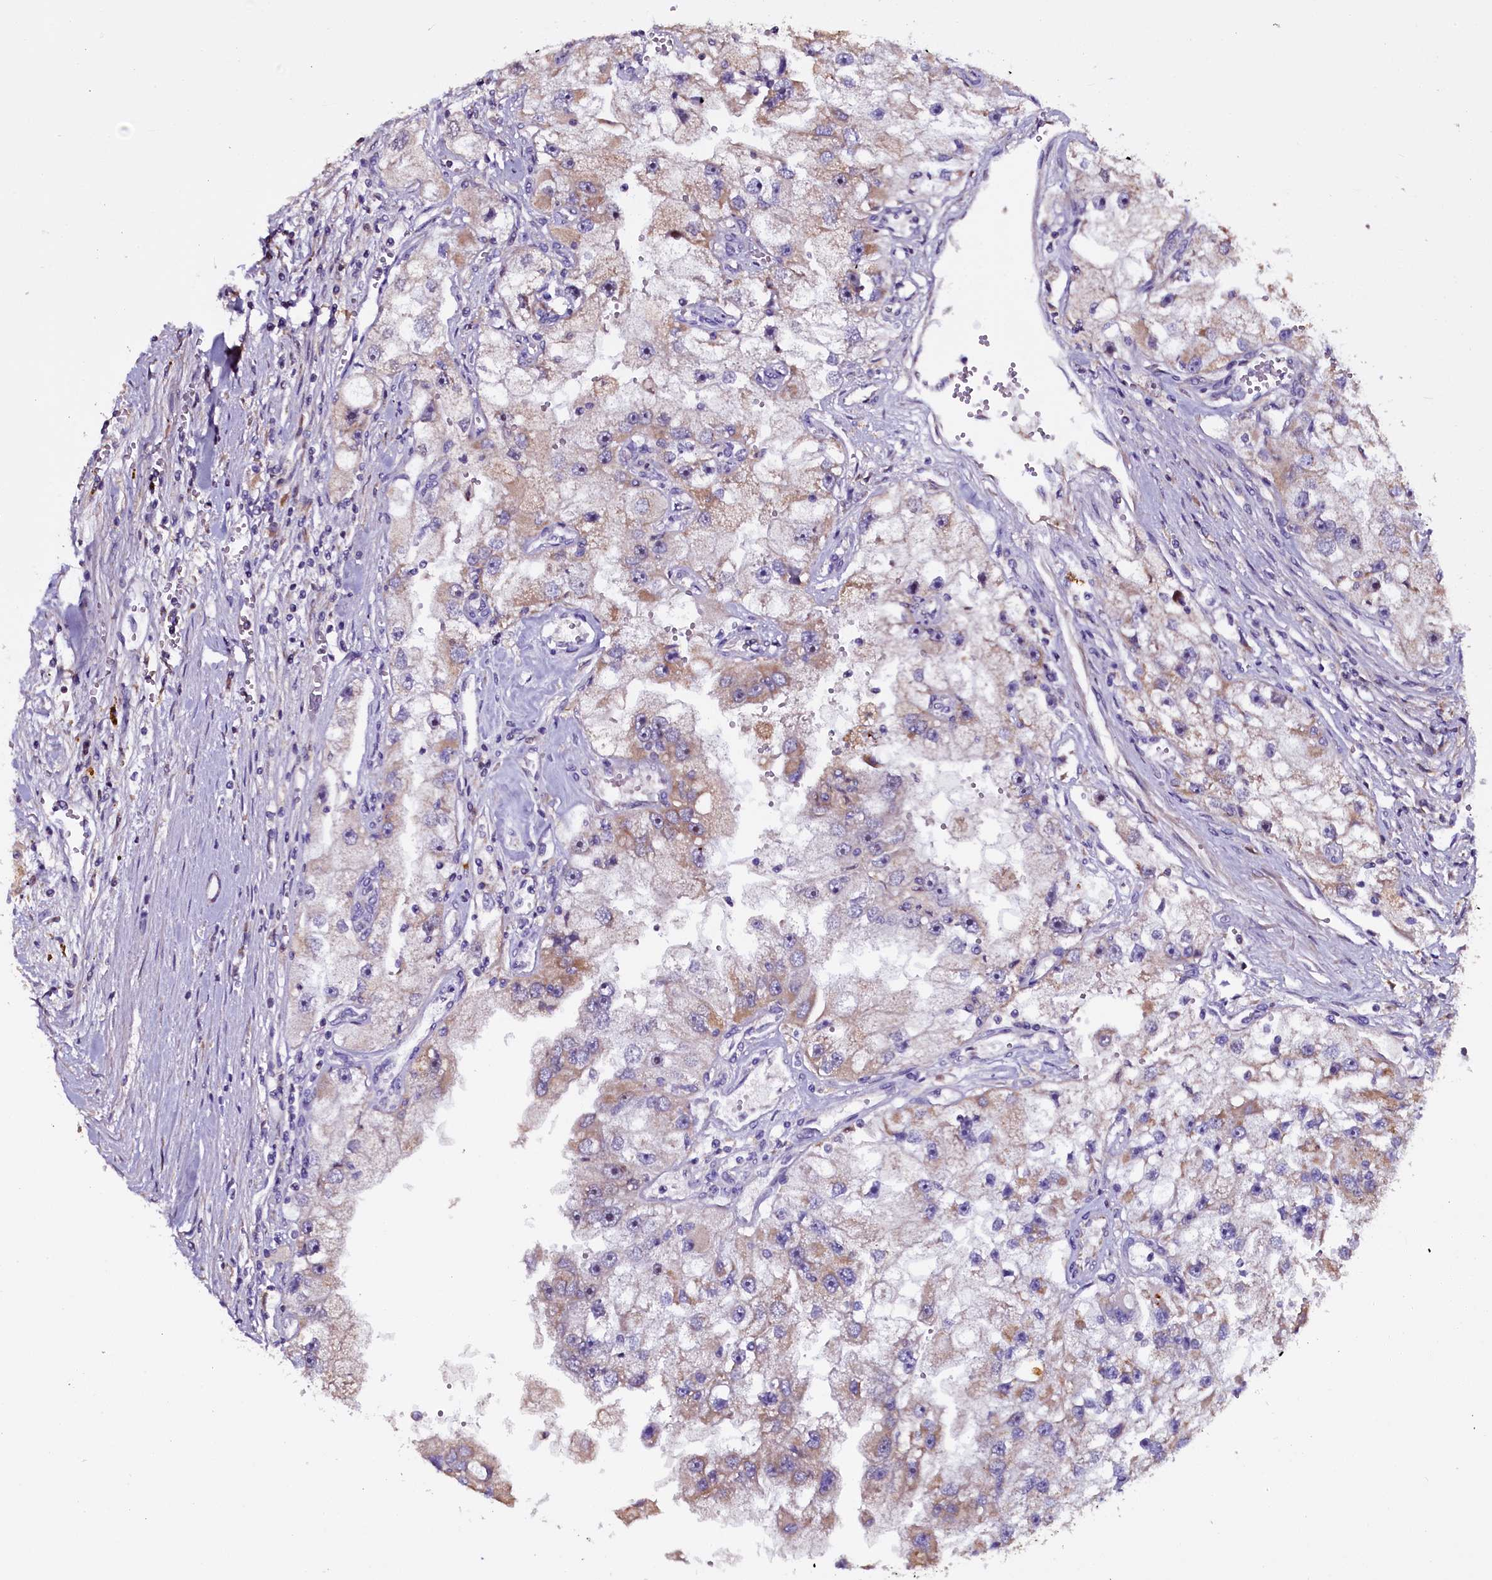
{"staining": {"intensity": "moderate", "quantity": "<25%", "location": "cytoplasmic/membranous"}, "tissue": "renal cancer", "cell_type": "Tumor cells", "image_type": "cancer", "snomed": [{"axis": "morphology", "description": "Adenocarcinoma, NOS"}, {"axis": "topography", "description": "Kidney"}], "caption": "The histopathology image shows staining of renal cancer, revealing moderate cytoplasmic/membranous protein positivity (brown color) within tumor cells. The staining was performed using DAB (3,3'-diaminobenzidine) to visualize the protein expression in brown, while the nuclei were stained in blue with hematoxylin (Magnification: 20x).", "gene": "NAA80", "patient": {"sex": "male", "age": 63}}